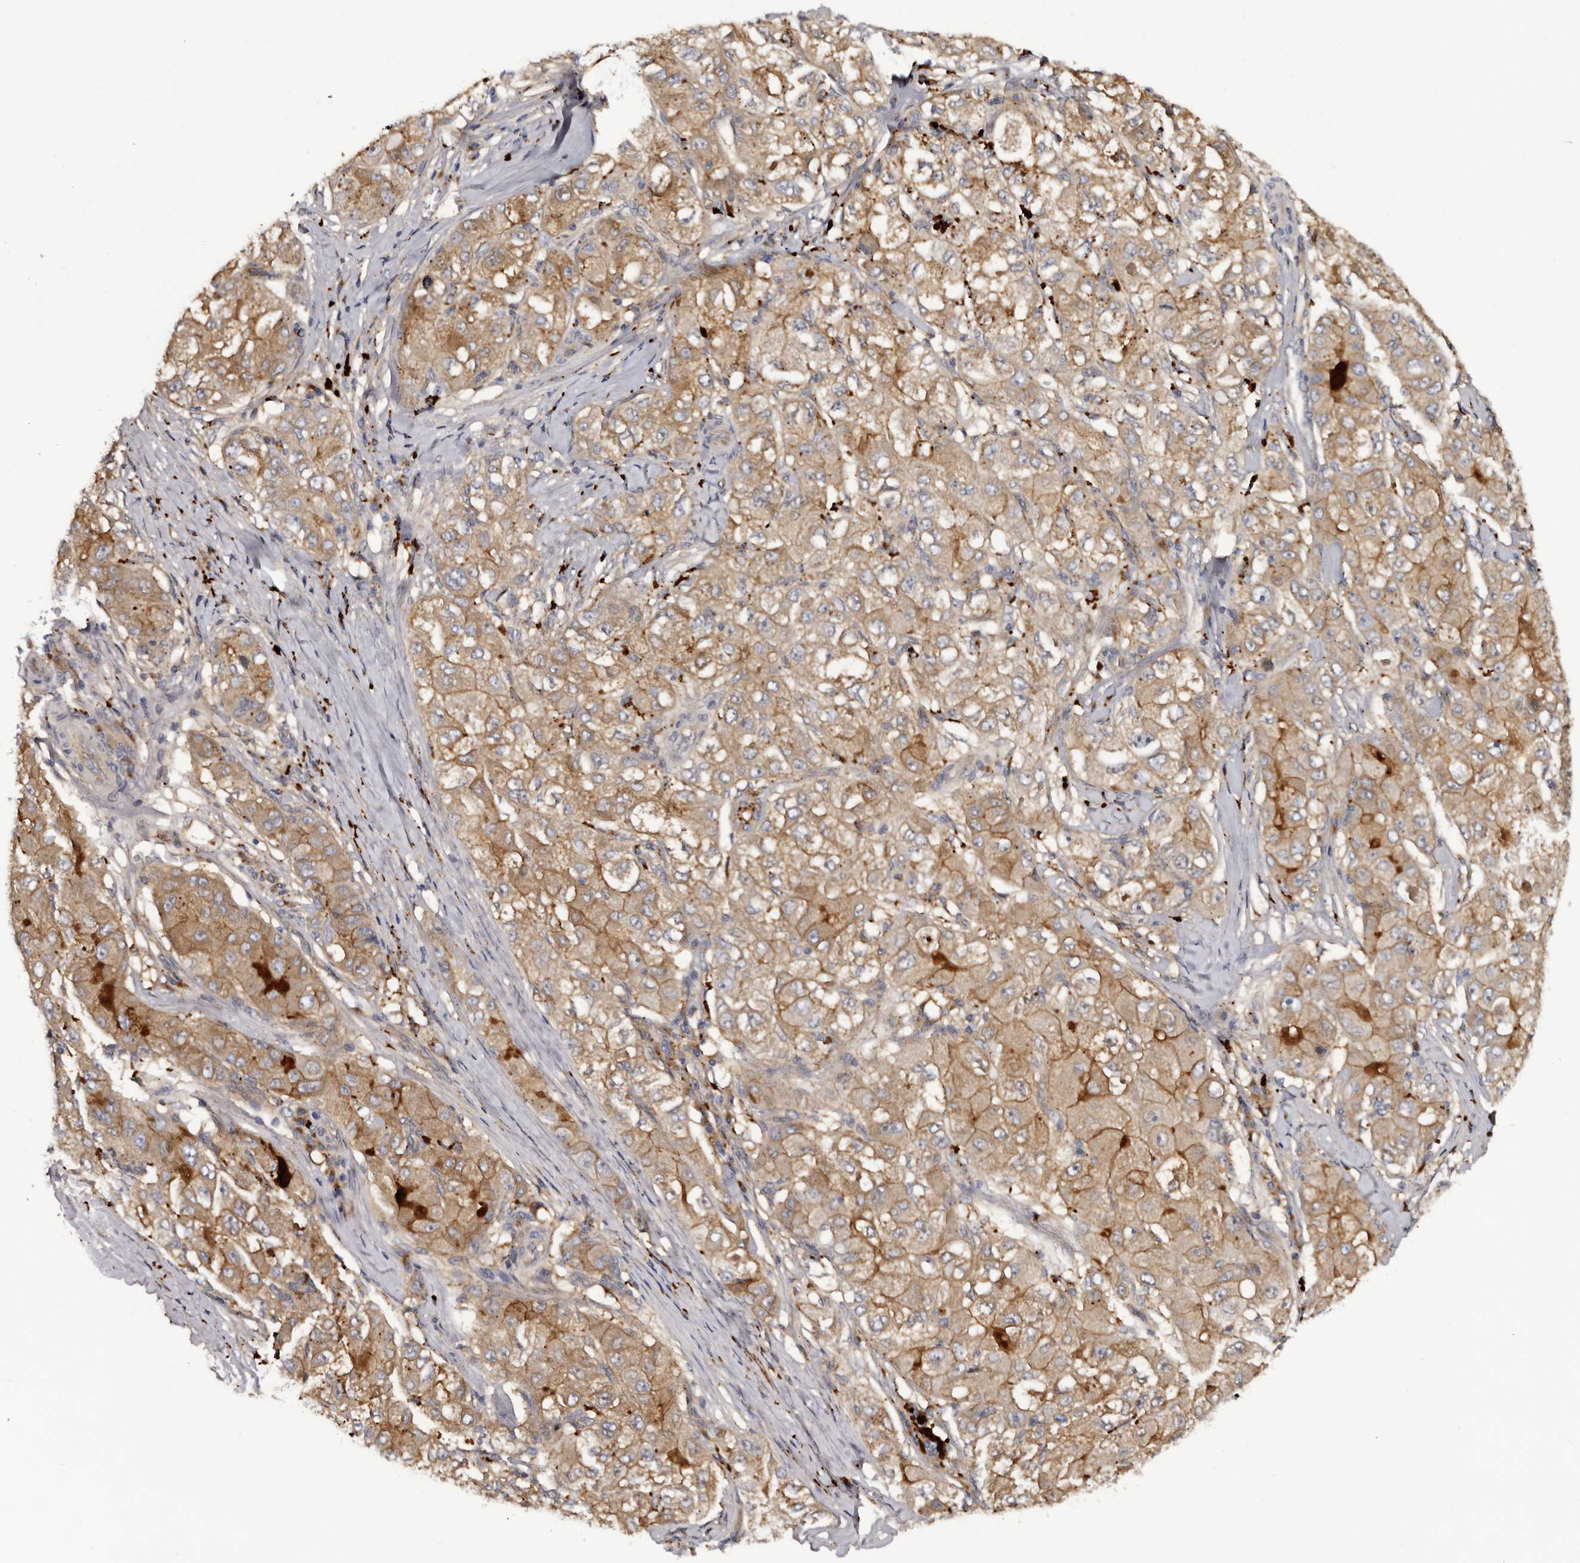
{"staining": {"intensity": "moderate", "quantity": ">75%", "location": "cytoplasmic/membranous"}, "tissue": "liver cancer", "cell_type": "Tumor cells", "image_type": "cancer", "snomed": [{"axis": "morphology", "description": "Carcinoma, Hepatocellular, NOS"}, {"axis": "topography", "description": "Liver"}], "caption": "IHC of liver hepatocellular carcinoma shows medium levels of moderate cytoplasmic/membranous expression in about >75% of tumor cells.", "gene": "INKA2", "patient": {"sex": "male", "age": 80}}